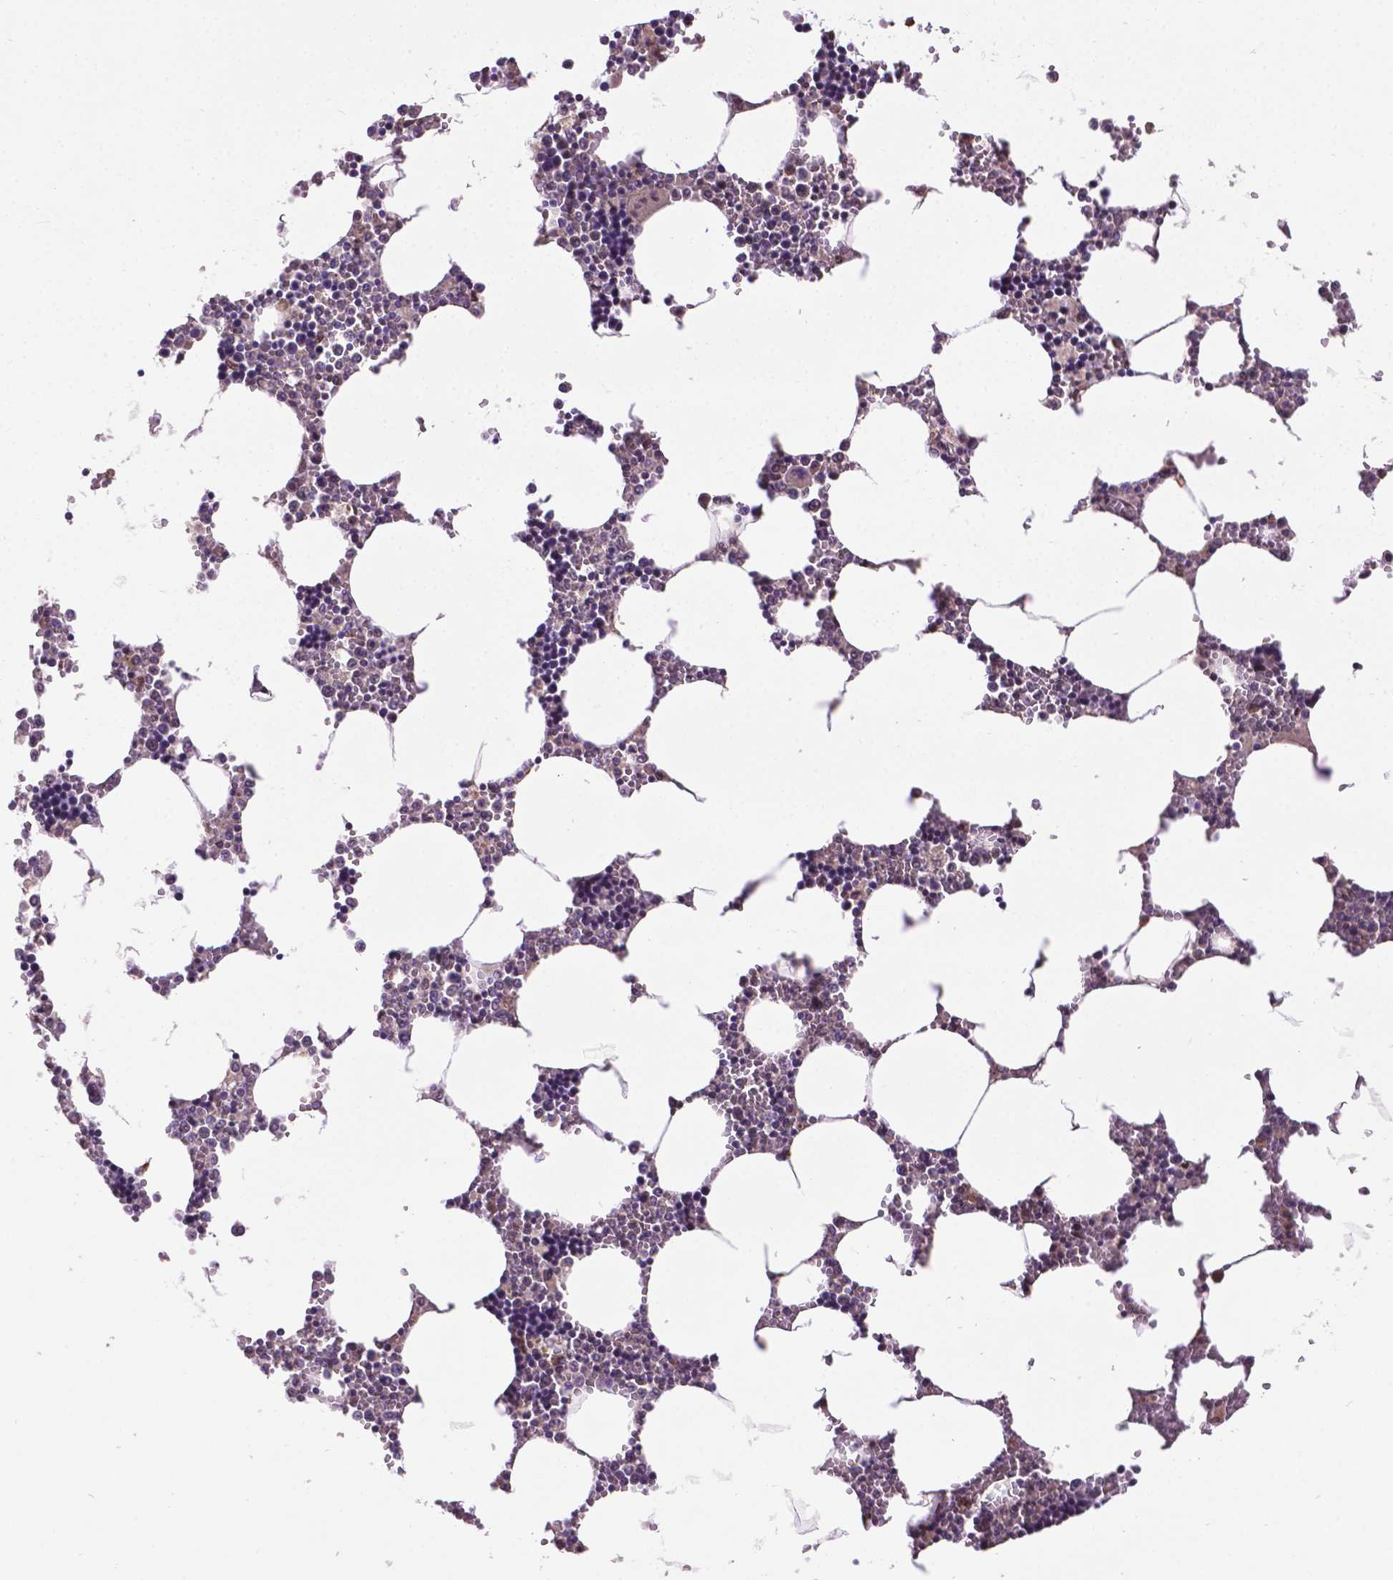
{"staining": {"intensity": "moderate", "quantity": "<25%", "location": "cytoplasmic/membranous"}, "tissue": "bone marrow", "cell_type": "Hematopoietic cells", "image_type": "normal", "snomed": [{"axis": "morphology", "description": "Normal tissue, NOS"}, {"axis": "topography", "description": "Bone marrow"}], "caption": "A high-resolution image shows IHC staining of benign bone marrow, which reveals moderate cytoplasmic/membranous expression in approximately <25% of hematopoietic cells.", "gene": "ENSG00000289700", "patient": {"sex": "male", "age": 54}}